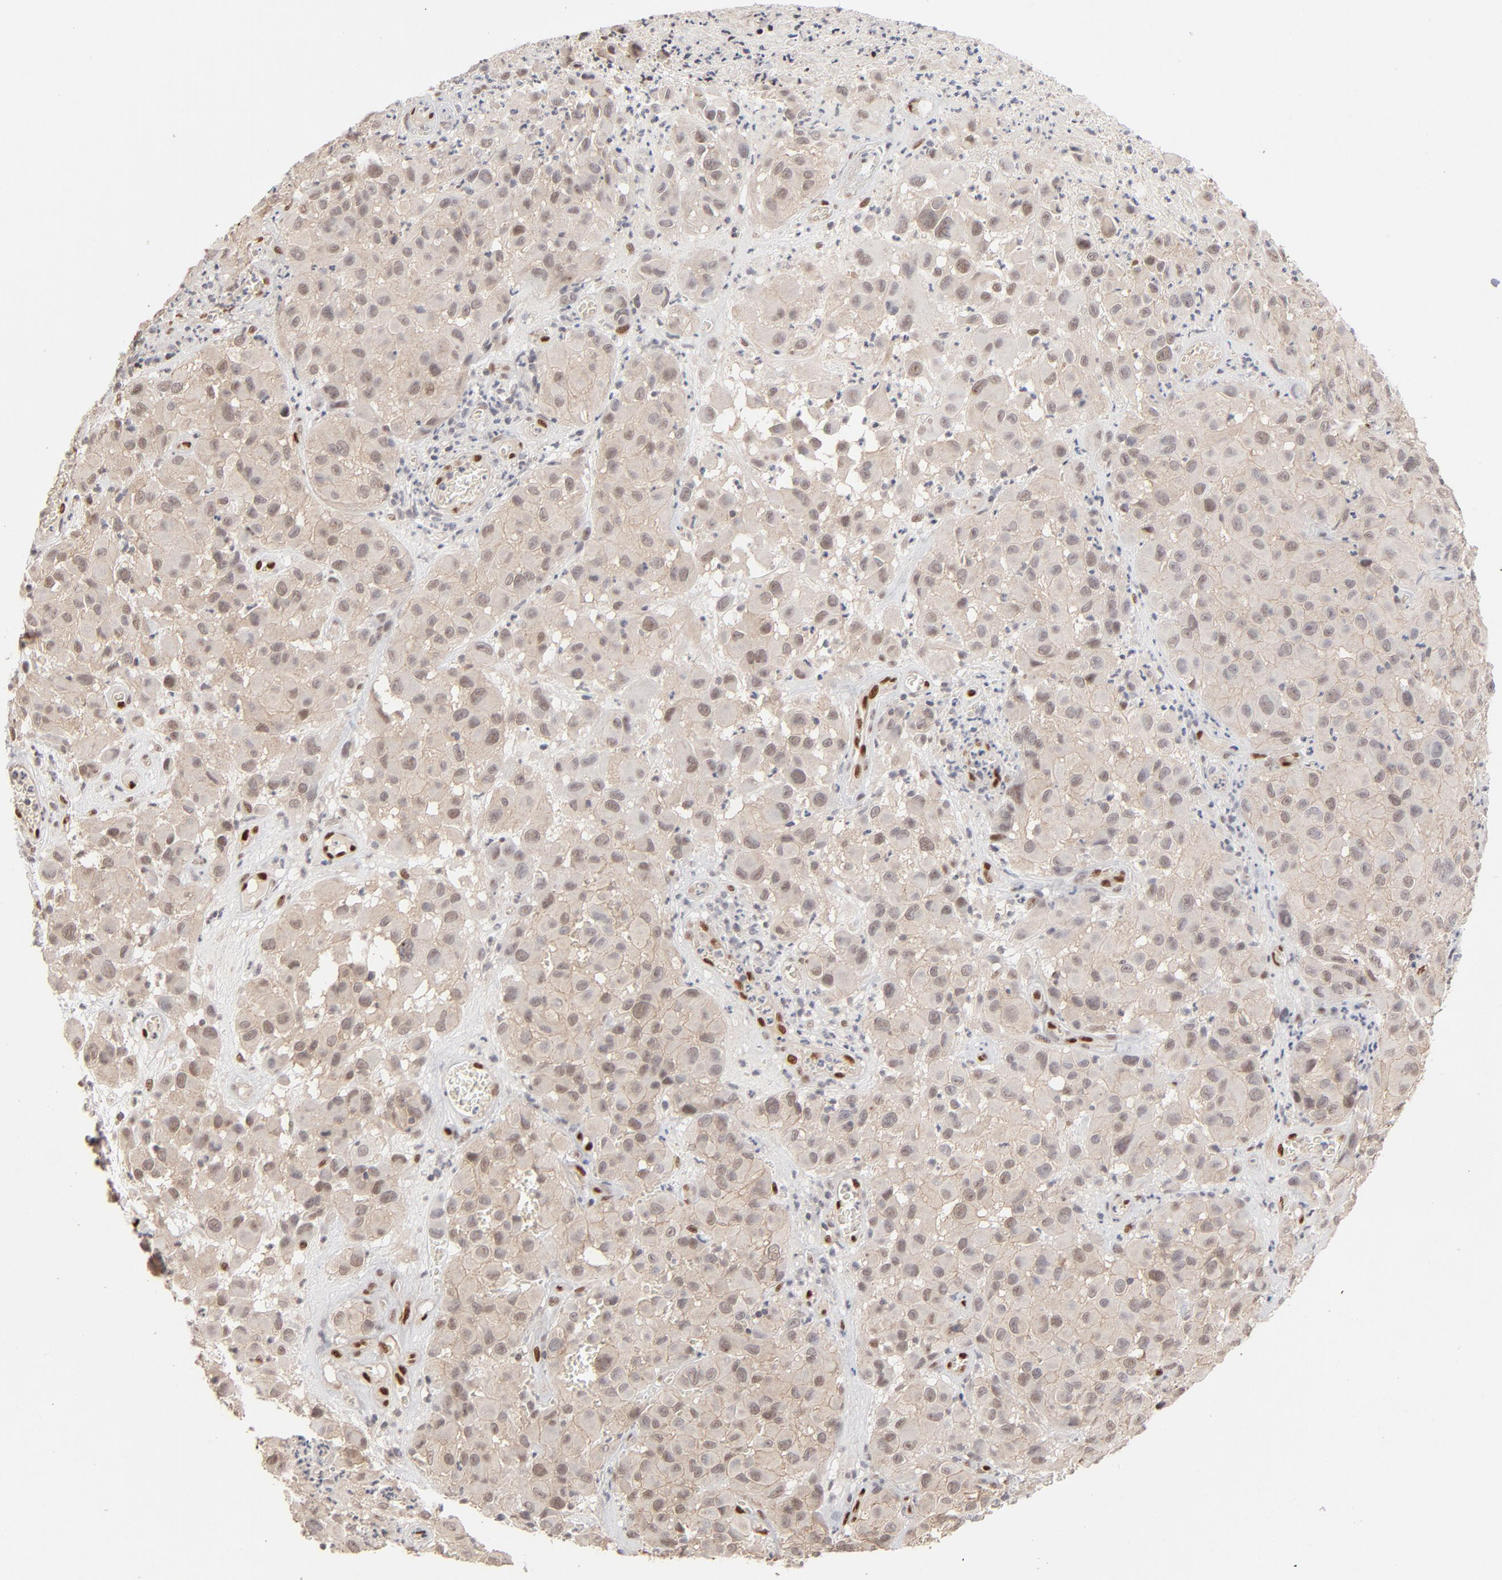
{"staining": {"intensity": "weak", "quantity": ">75%", "location": "cytoplasmic/membranous,nuclear"}, "tissue": "melanoma", "cell_type": "Tumor cells", "image_type": "cancer", "snomed": [{"axis": "morphology", "description": "Malignant melanoma, NOS"}, {"axis": "topography", "description": "Skin"}], "caption": "This micrograph exhibits IHC staining of malignant melanoma, with low weak cytoplasmic/membranous and nuclear positivity in about >75% of tumor cells.", "gene": "NFIB", "patient": {"sex": "female", "age": 21}}